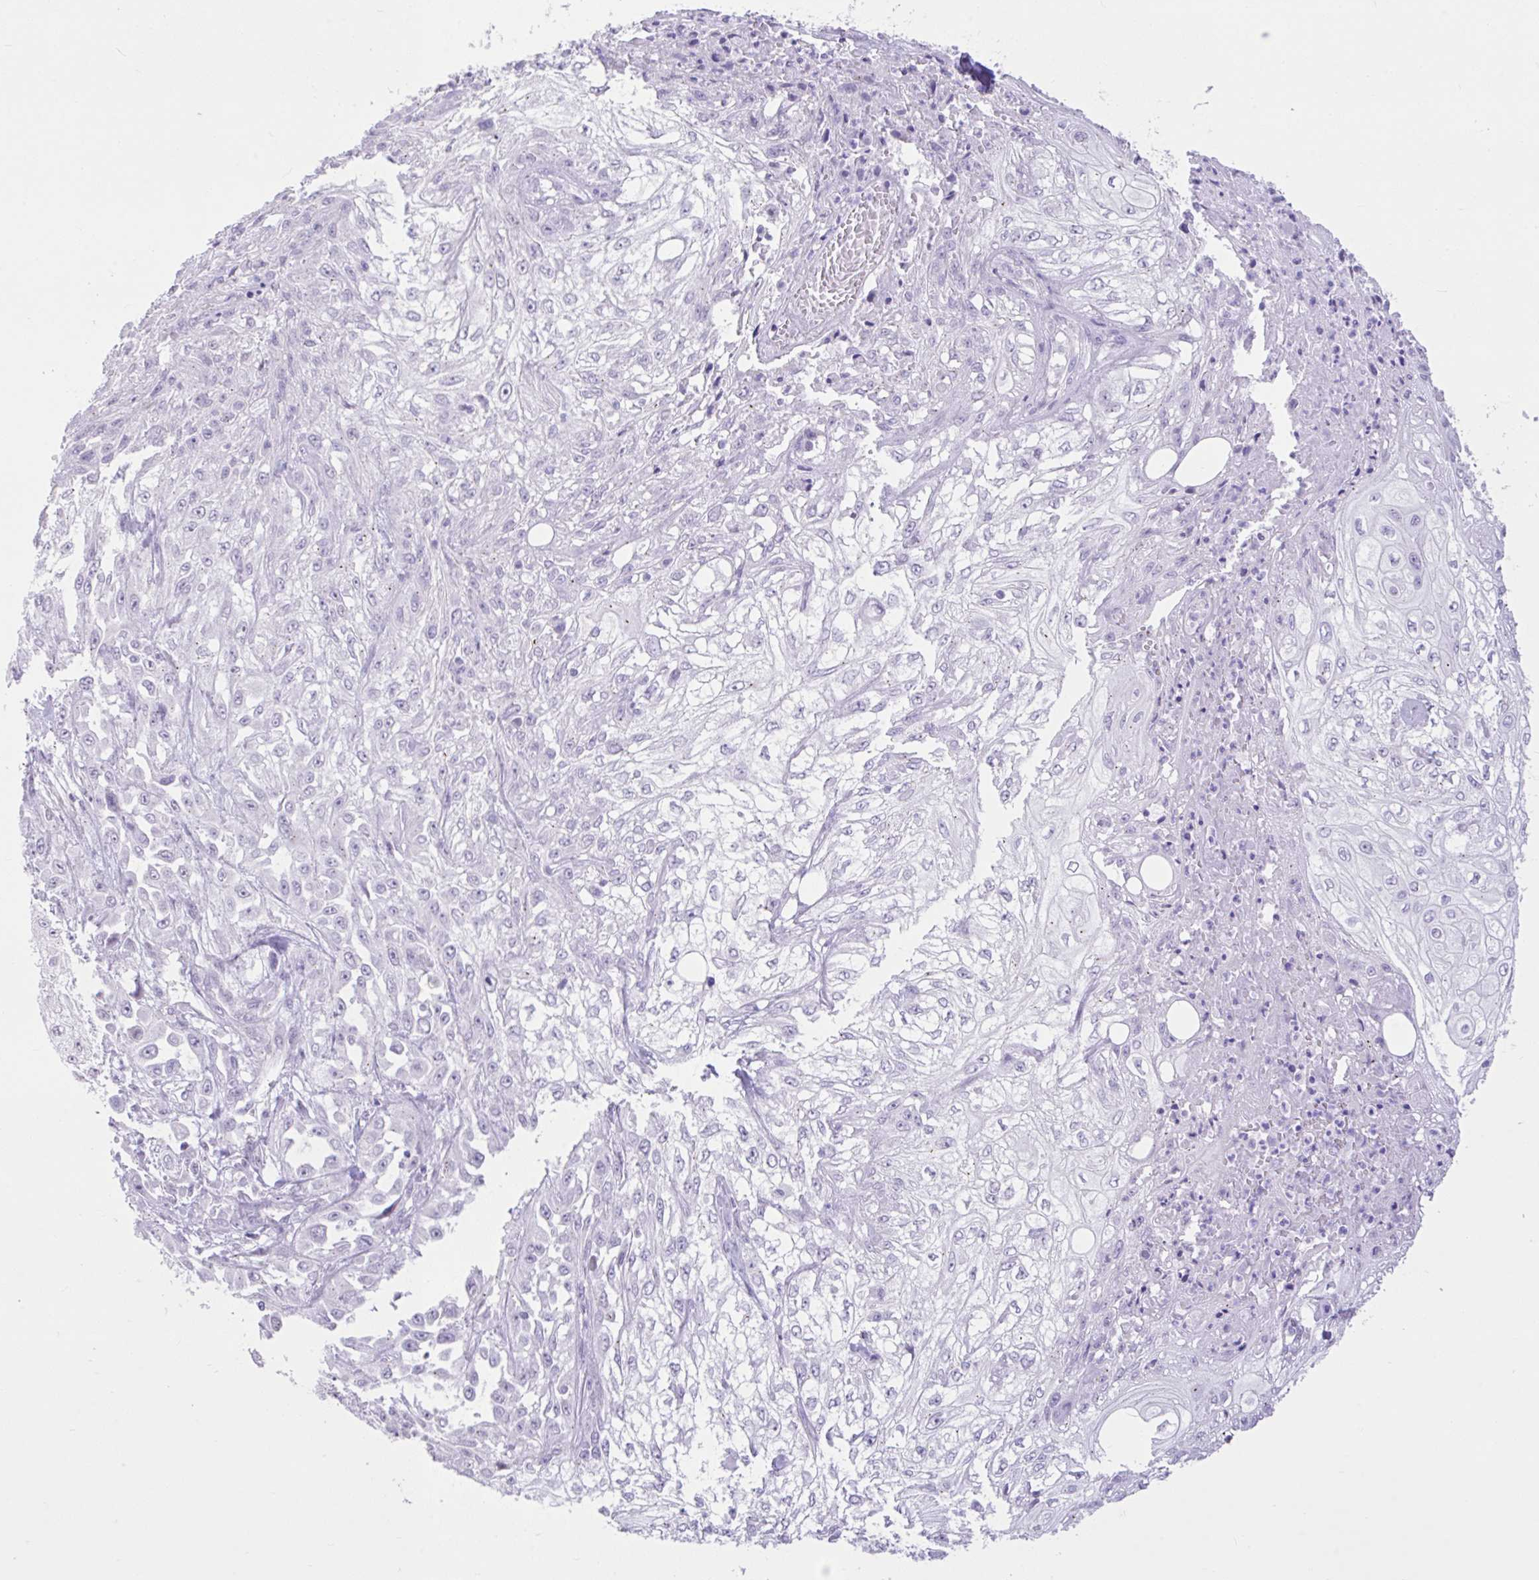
{"staining": {"intensity": "negative", "quantity": "none", "location": "none"}, "tissue": "skin cancer", "cell_type": "Tumor cells", "image_type": "cancer", "snomed": [{"axis": "morphology", "description": "Squamous cell carcinoma, NOS"}, {"axis": "morphology", "description": "Squamous cell carcinoma, metastatic, NOS"}, {"axis": "topography", "description": "Skin"}, {"axis": "topography", "description": "Lymph node"}], "caption": "Human metastatic squamous cell carcinoma (skin) stained for a protein using immunohistochemistry demonstrates no expression in tumor cells.", "gene": "REEP1", "patient": {"sex": "male", "age": 75}}